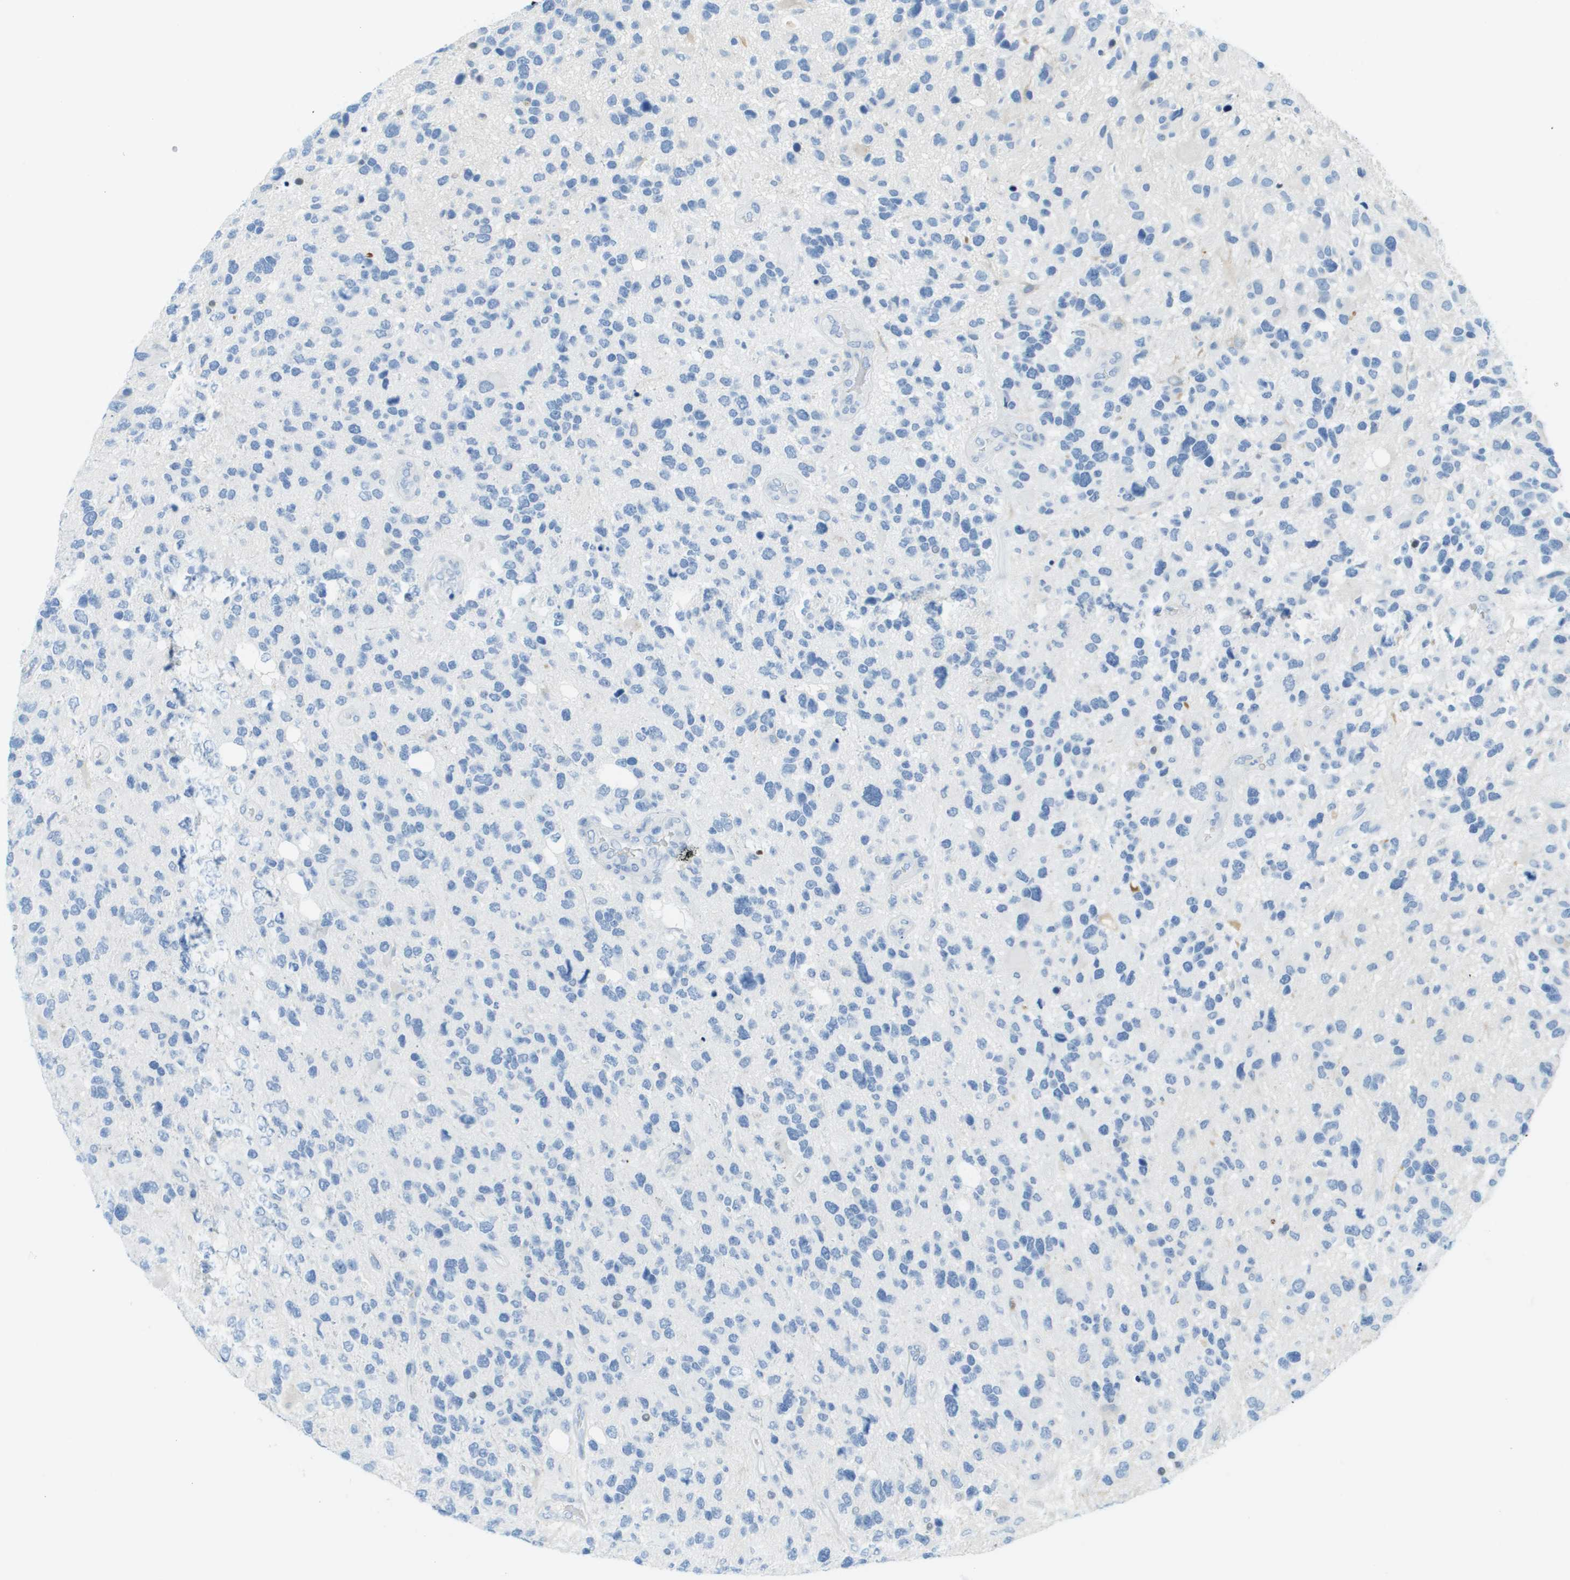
{"staining": {"intensity": "negative", "quantity": "none", "location": "none"}, "tissue": "glioma", "cell_type": "Tumor cells", "image_type": "cancer", "snomed": [{"axis": "morphology", "description": "Glioma, malignant, High grade"}, {"axis": "topography", "description": "Brain"}], "caption": "Immunohistochemistry (IHC) of human malignant glioma (high-grade) displays no positivity in tumor cells.", "gene": "CDHR2", "patient": {"sex": "female", "age": 58}}